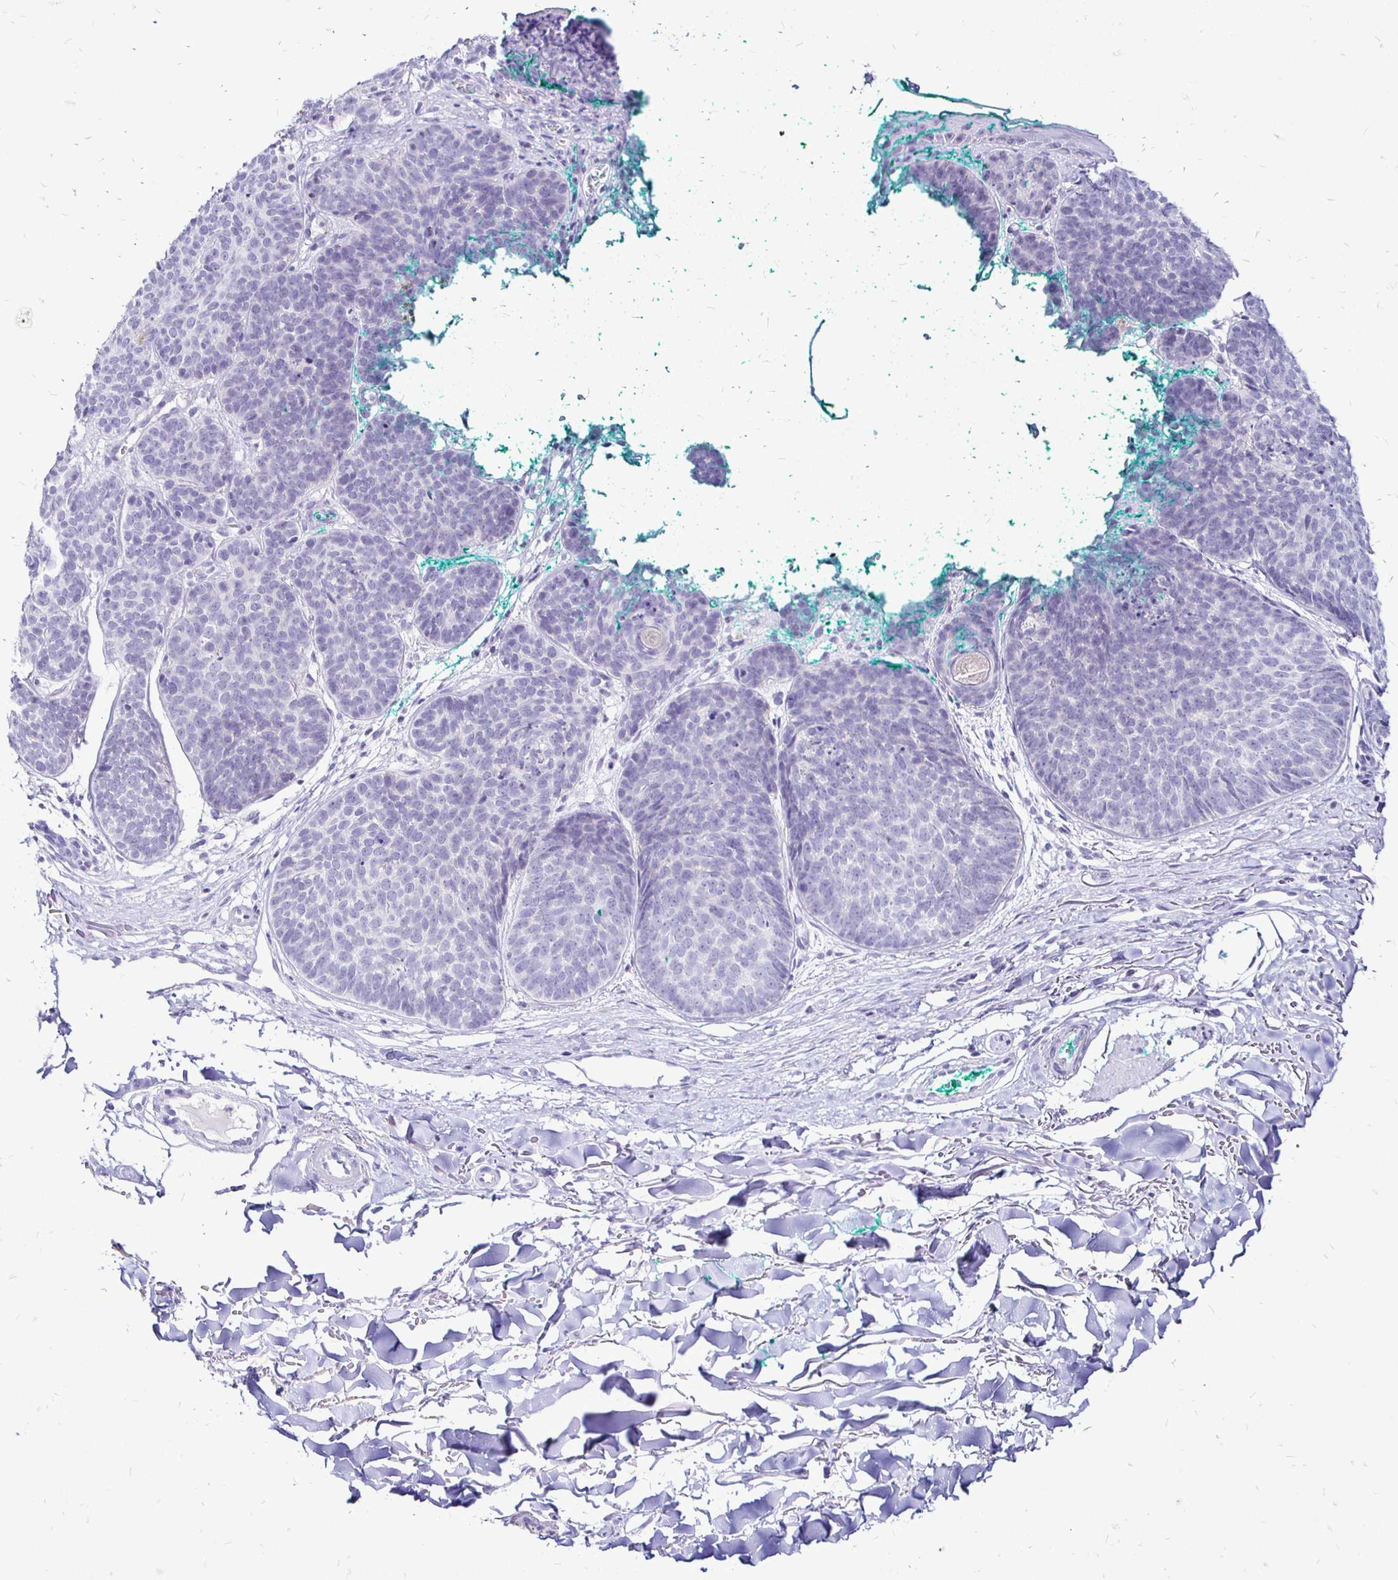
{"staining": {"intensity": "negative", "quantity": "none", "location": "none"}, "tissue": "skin cancer", "cell_type": "Tumor cells", "image_type": "cancer", "snomed": [{"axis": "morphology", "description": "Basal cell carcinoma"}, {"axis": "topography", "description": "Skin"}, {"axis": "topography", "description": "Skin of neck"}, {"axis": "topography", "description": "Skin of shoulder"}, {"axis": "topography", "description": "Skin of back"}], "caption": "The immunohistochemistry (IHC) photomicrograph has no significant staining in tumor cells of skin basal cell carcinoma tissue.", "gene": "IRGC", "patient": {"sex": "male", "age": 80}}